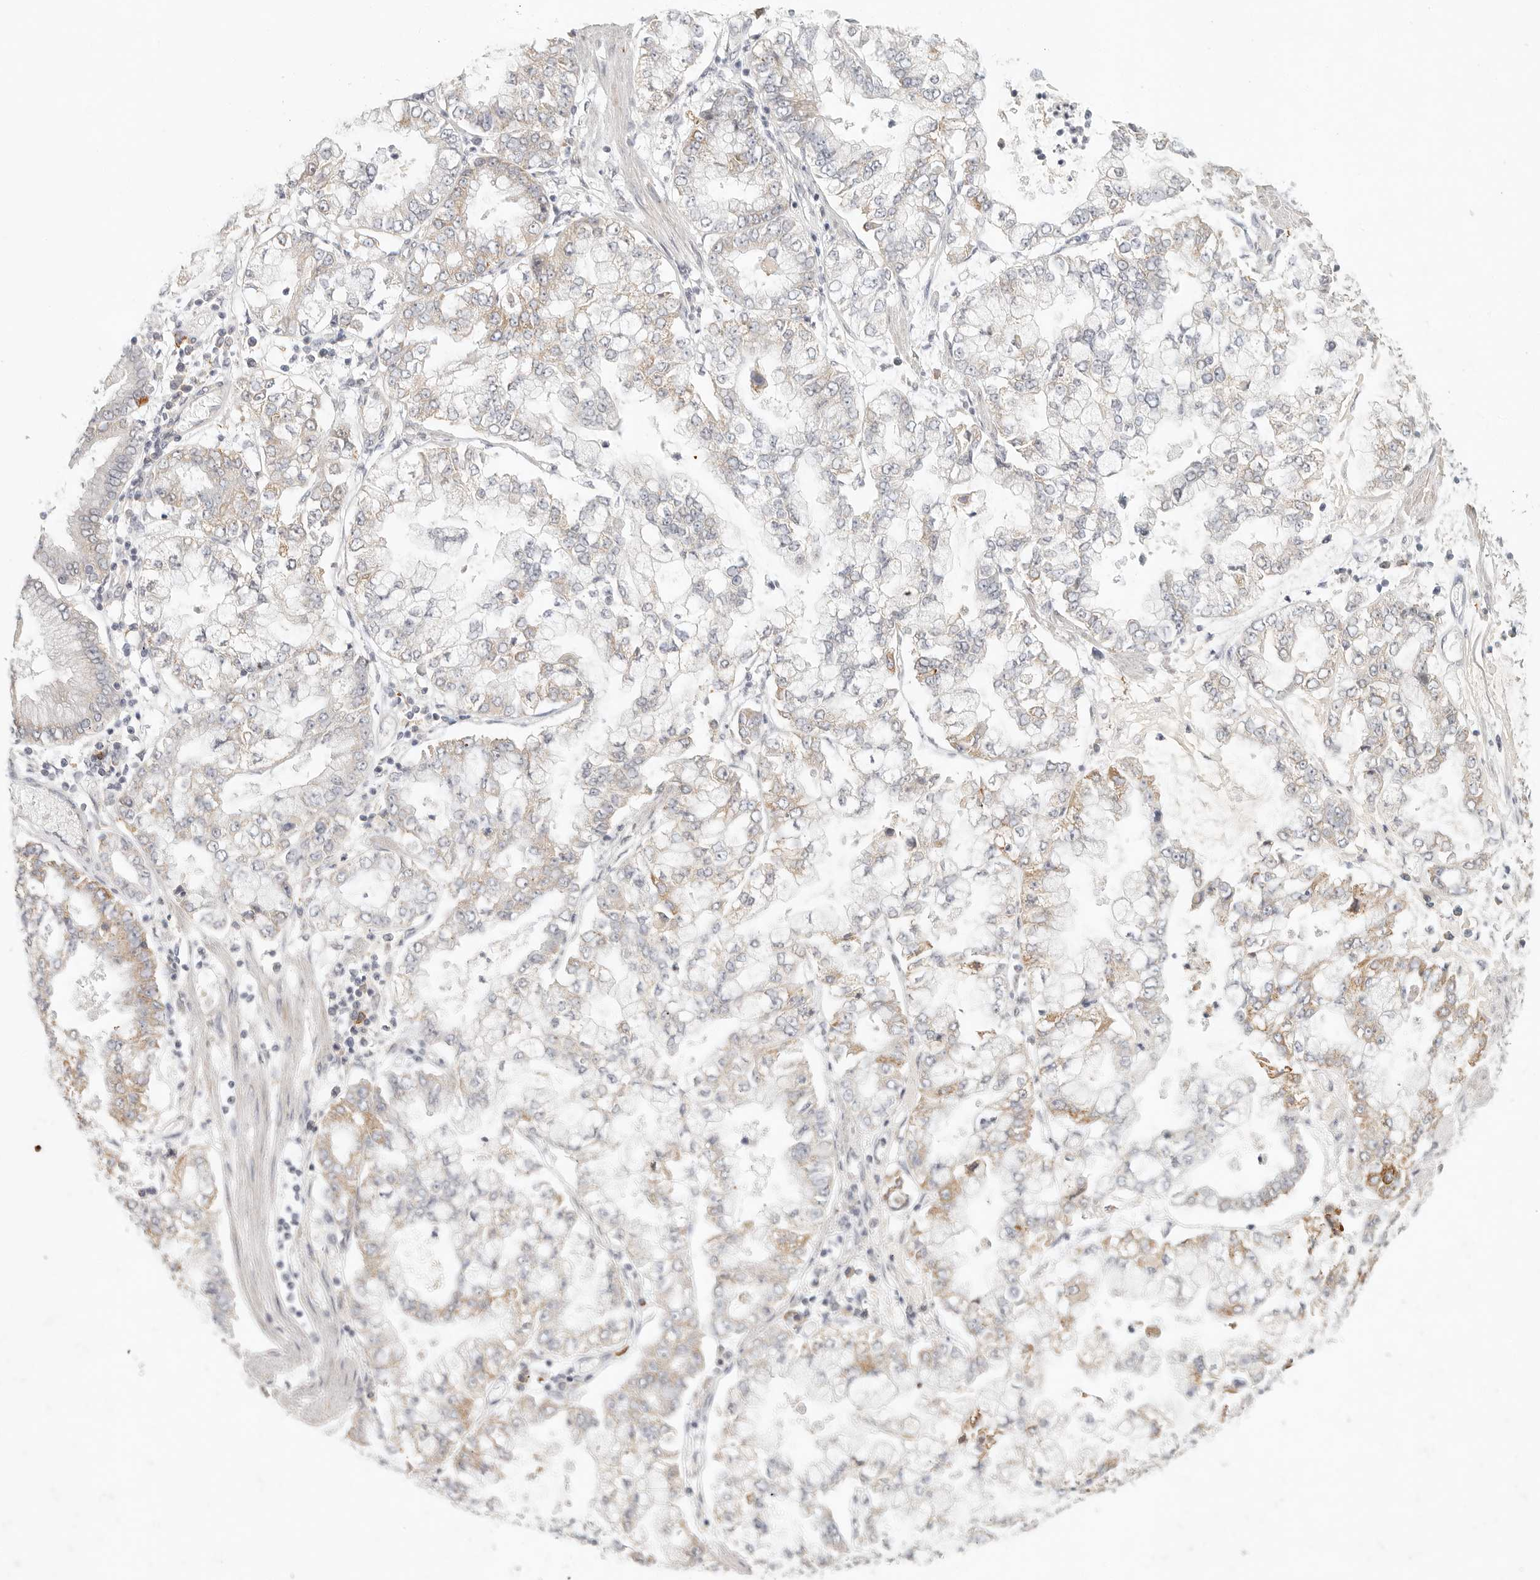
{"staining": {"intensity": "moderate", "quantity": "<25%", "location": "cytoplasmic/membranous"}, "tissue": "stomach cancer", "cell_type": "Tumor cells", "image_type": "cancer", "snomed": [{"axis": "morphology", "description": "Adenocarcinoma, NOS"}, {"axis": "topography", "description": "Stomach"}], "caption": "The image reveals staining of adenocarcinoma (stomach), revealing moderate cytoplasmic/membranous protein positivity (brown color) within tumor cells. Using DAB (brown) and hematoxylin (blue) stains, captured at high magnification using brightfield microscopy.", "gene": "SLC25A36", "patient": {"sex": "male", "age": 76}}